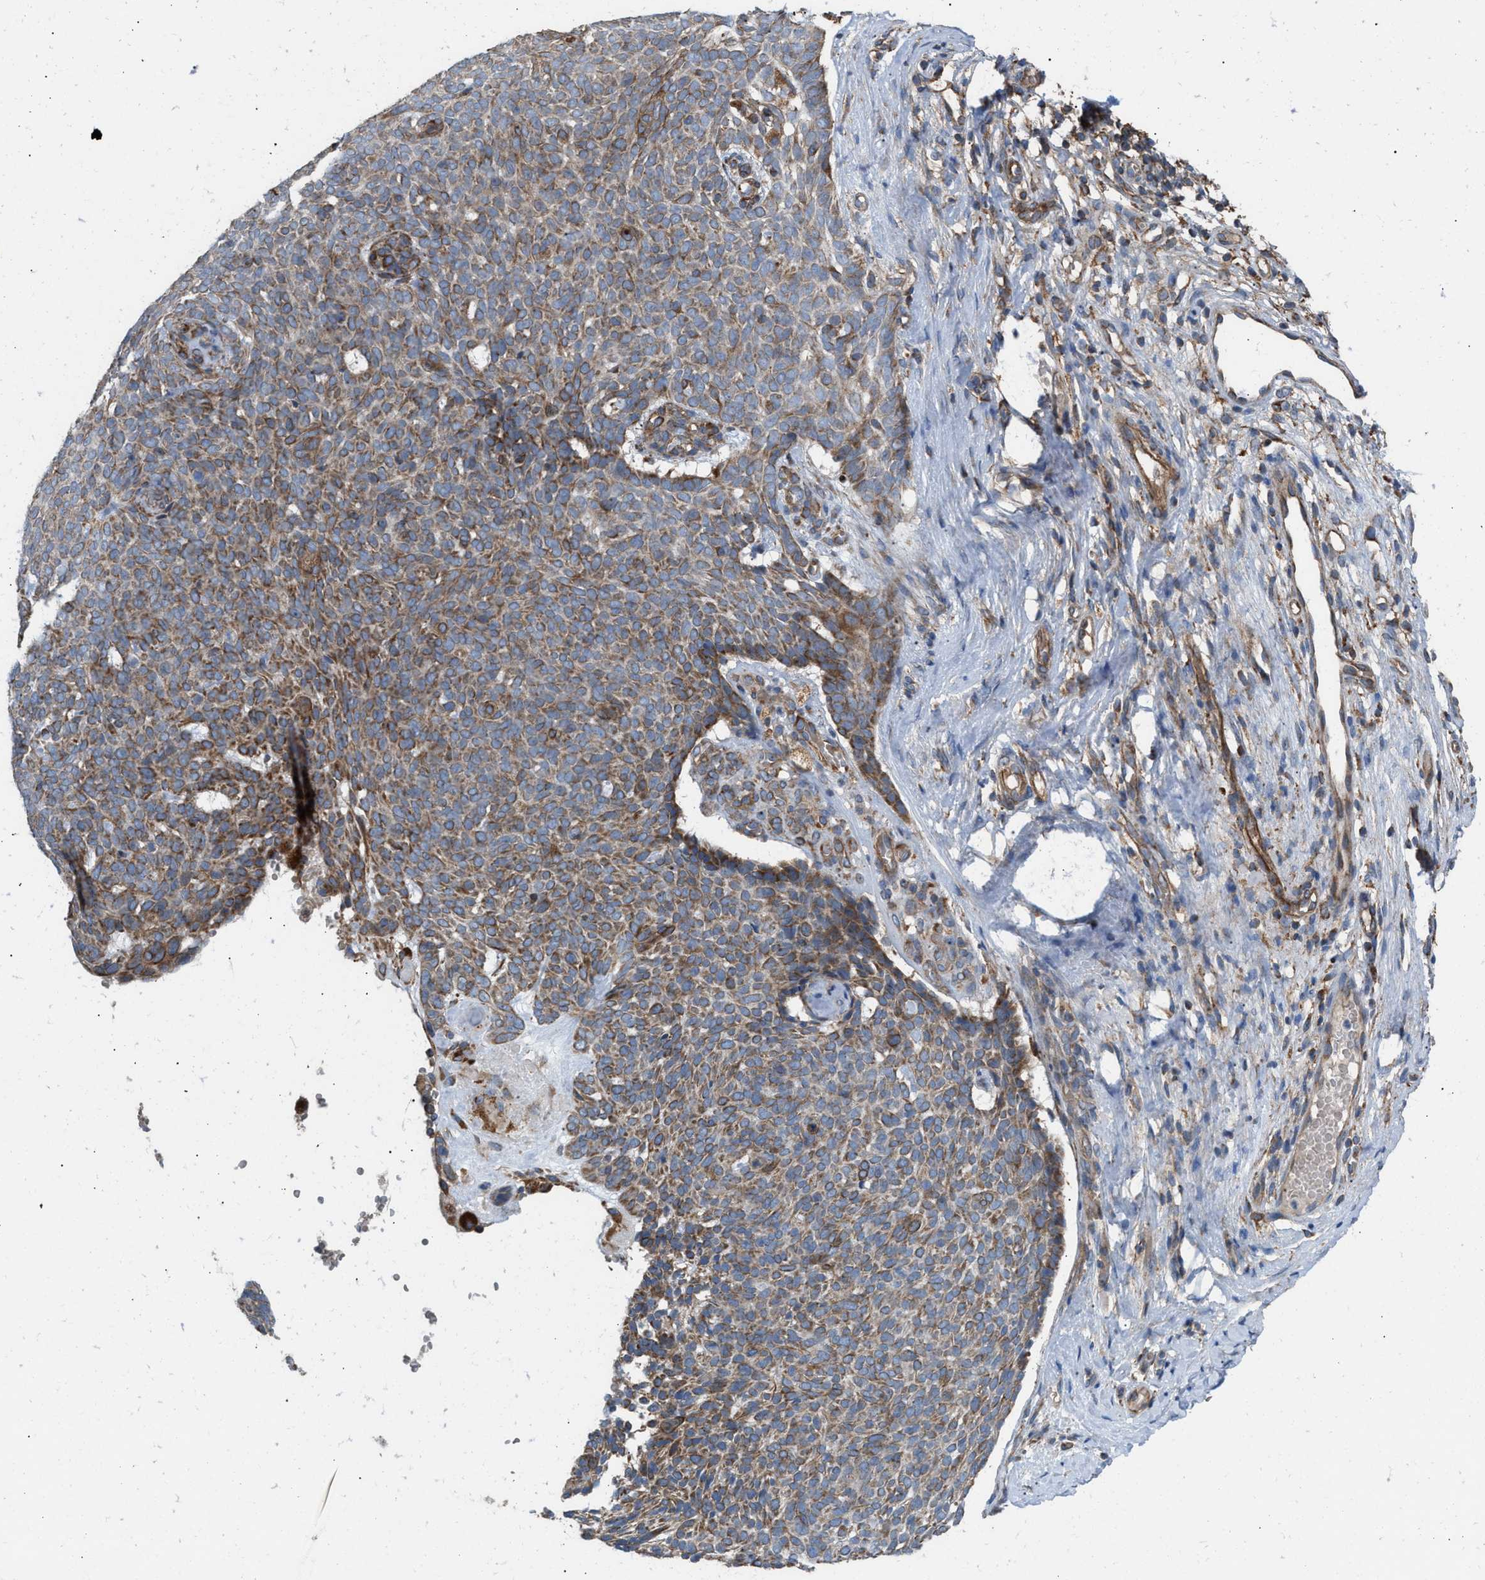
{"staining": {"intensity": "moderate", "quantity": ">75%", "location": "cytoplasmic/membranous"}, "tissue": "skin cancer", "cell_type": "Tumor cells", "image_type": "cancer", "snomed": [{"axis": "morphology", "description": "Basal cell carcinoma"}, {"axis": "topography", "description": "Skin"}], "caption": "Brown immunohistochemical staining in human skin cancer displays moderate cytoplasmic/membranous positivity in about >75% of tumor cells.", "gene": "SLC10A3", "patient": {"sex": "male", "age": 61}}